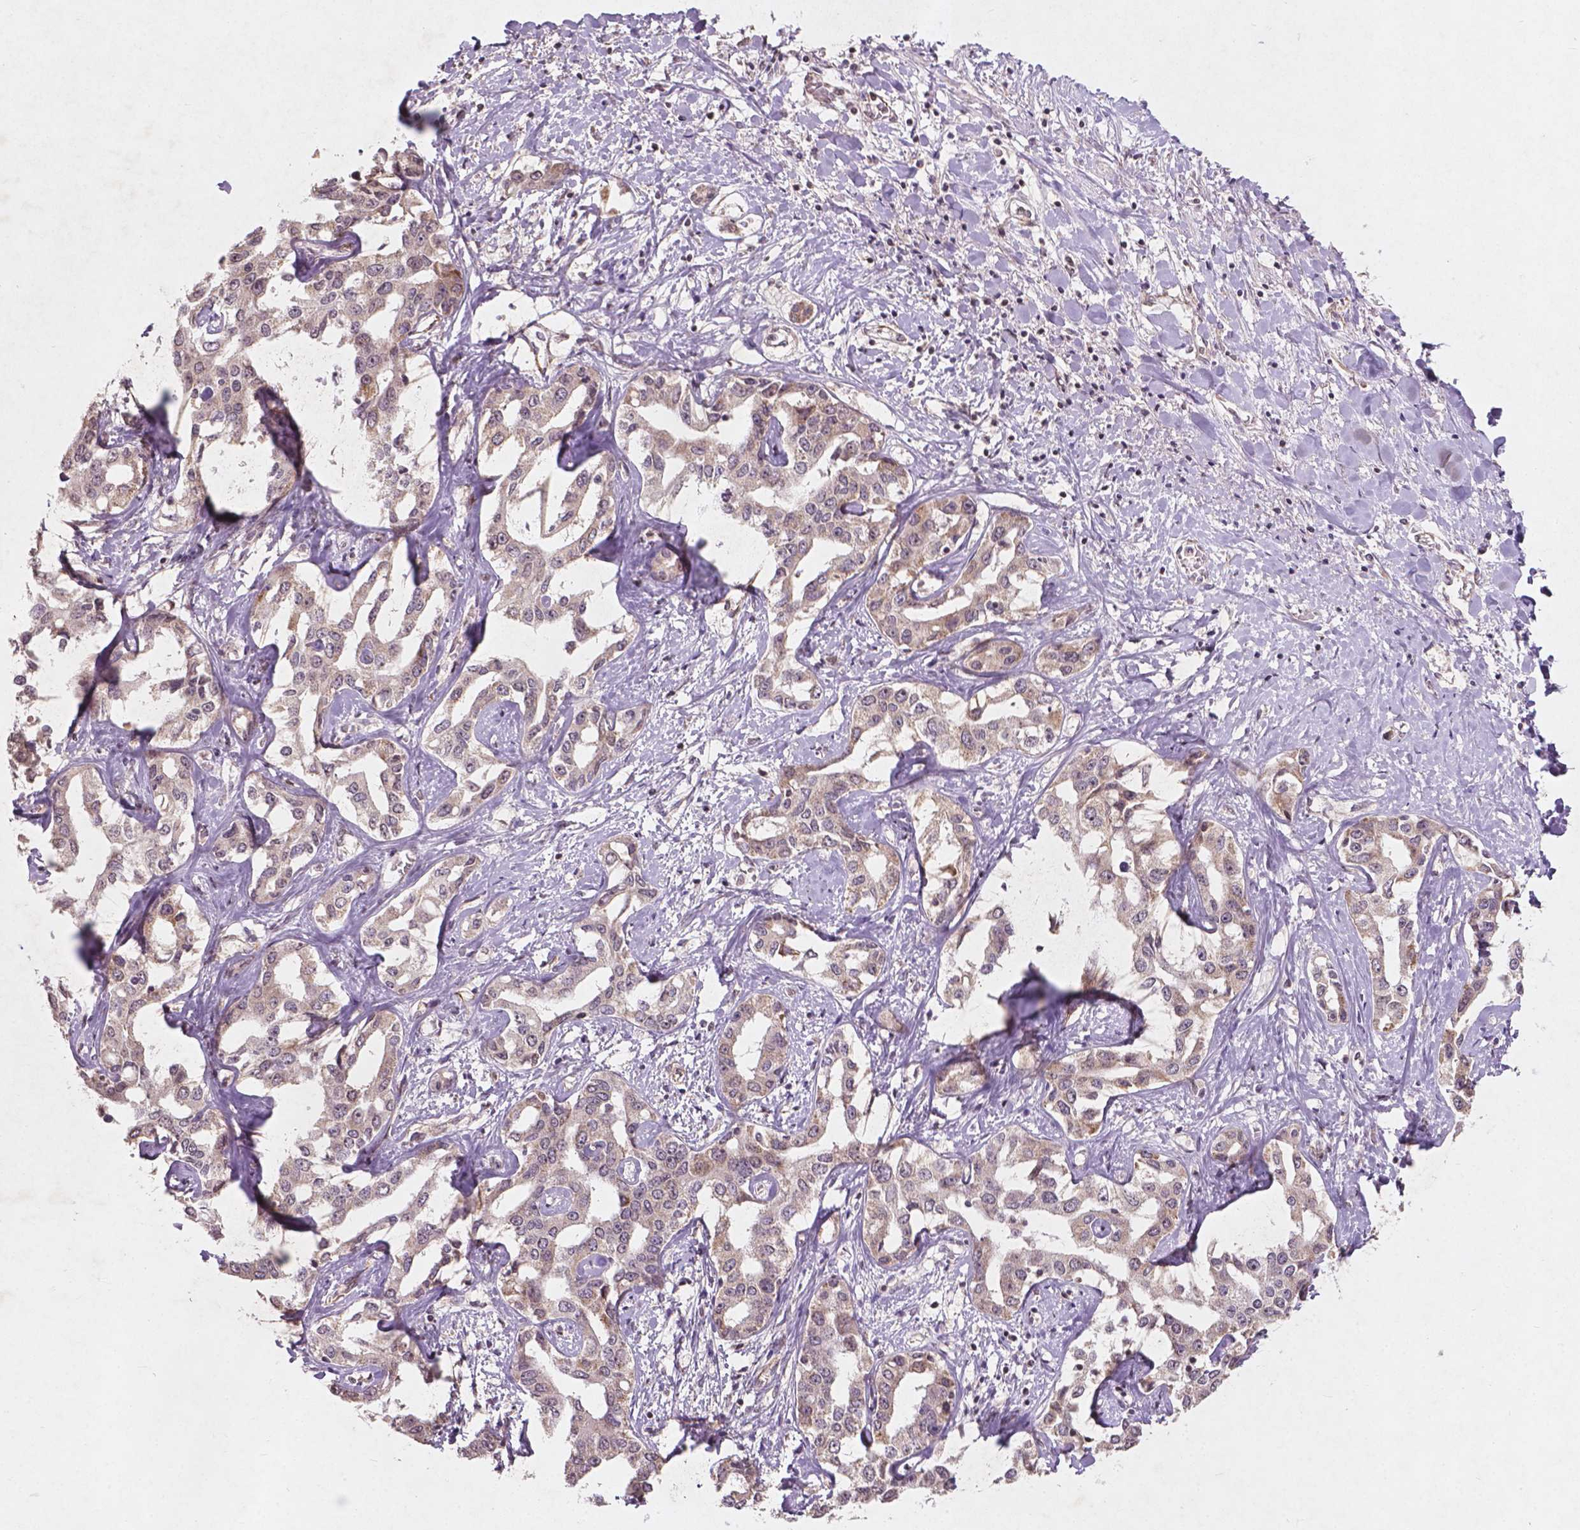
{"staining": {"intensity": "negative", "quantity": "none", "location": "none"}, "tissue": "liver cancer", "cell_type": "Tumor cells", "image_type": "cancer", "snomed": [{"axis": "morphology", "description": "Cholangiocarcinoma"}, {"axis": "topography", "description": "Liver"}], "caption": "Cholangiocarcinoma (liver) stained for a protein using immunohistochemistry shows no expression tumor cells.", "gene": "SMAD2", "patient": {"sex": "male", "age": 59}}